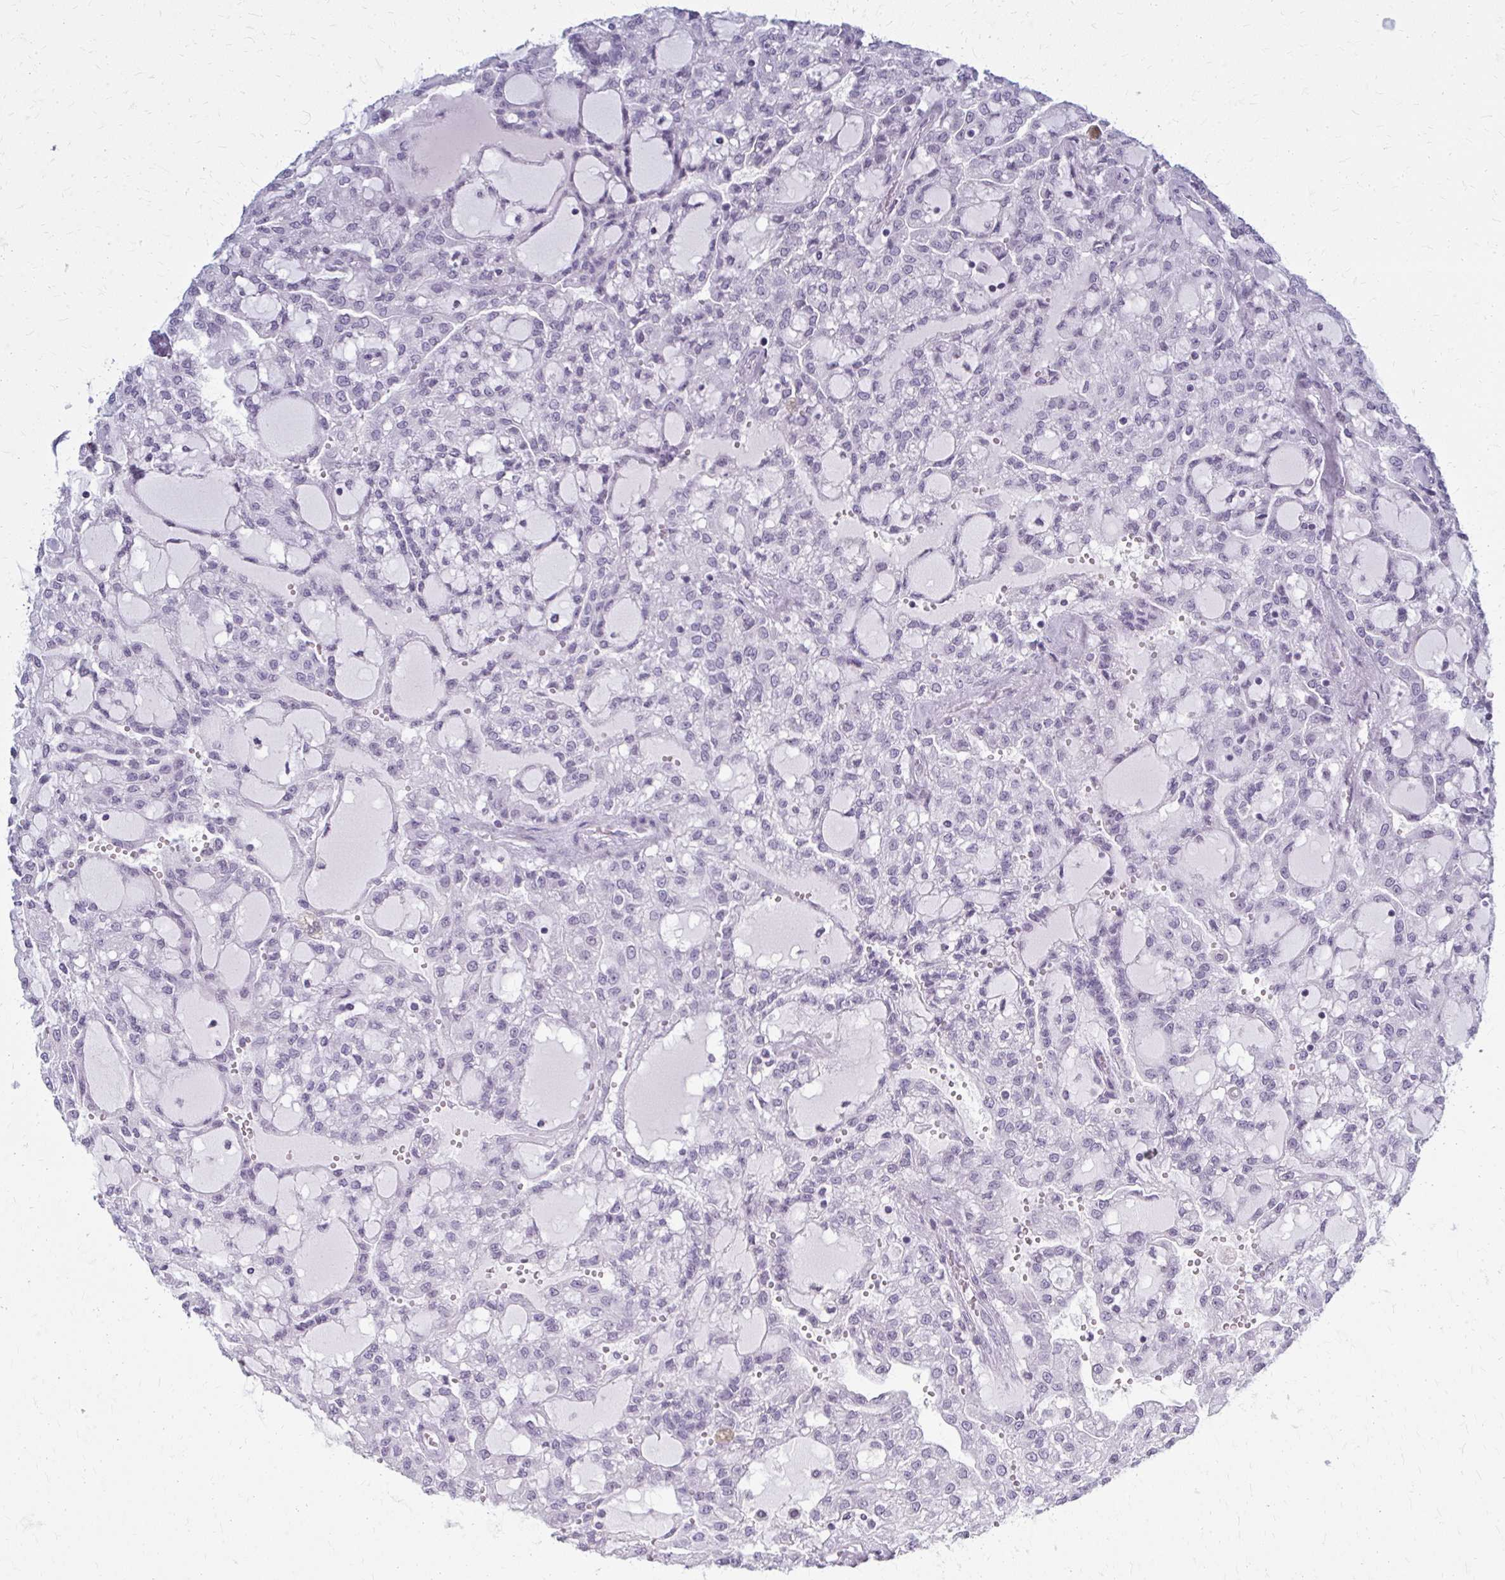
{"staining": {"intensity": "negative", "quantity": "none", "location": "none"}, "tissue": "renal cancer", "cell_type": "Tumor cells", "image_type": "cancer", "snomed": [{"axis": "morphology", "description": "Adenocarcinoma, NOS"}, {"axis": "topography", "description": "Kidney"}], "caption": "High magnification brightfield microscopy of adenocarcinoma (renal) stained with DAB (3,3'-diaminobenzidine) (brown) and counterstained with hematoxylin (blue): tumor cells show no significant positivity.", "gene": "CASQ2", "patient": {"sex": "male", "age": 63}}